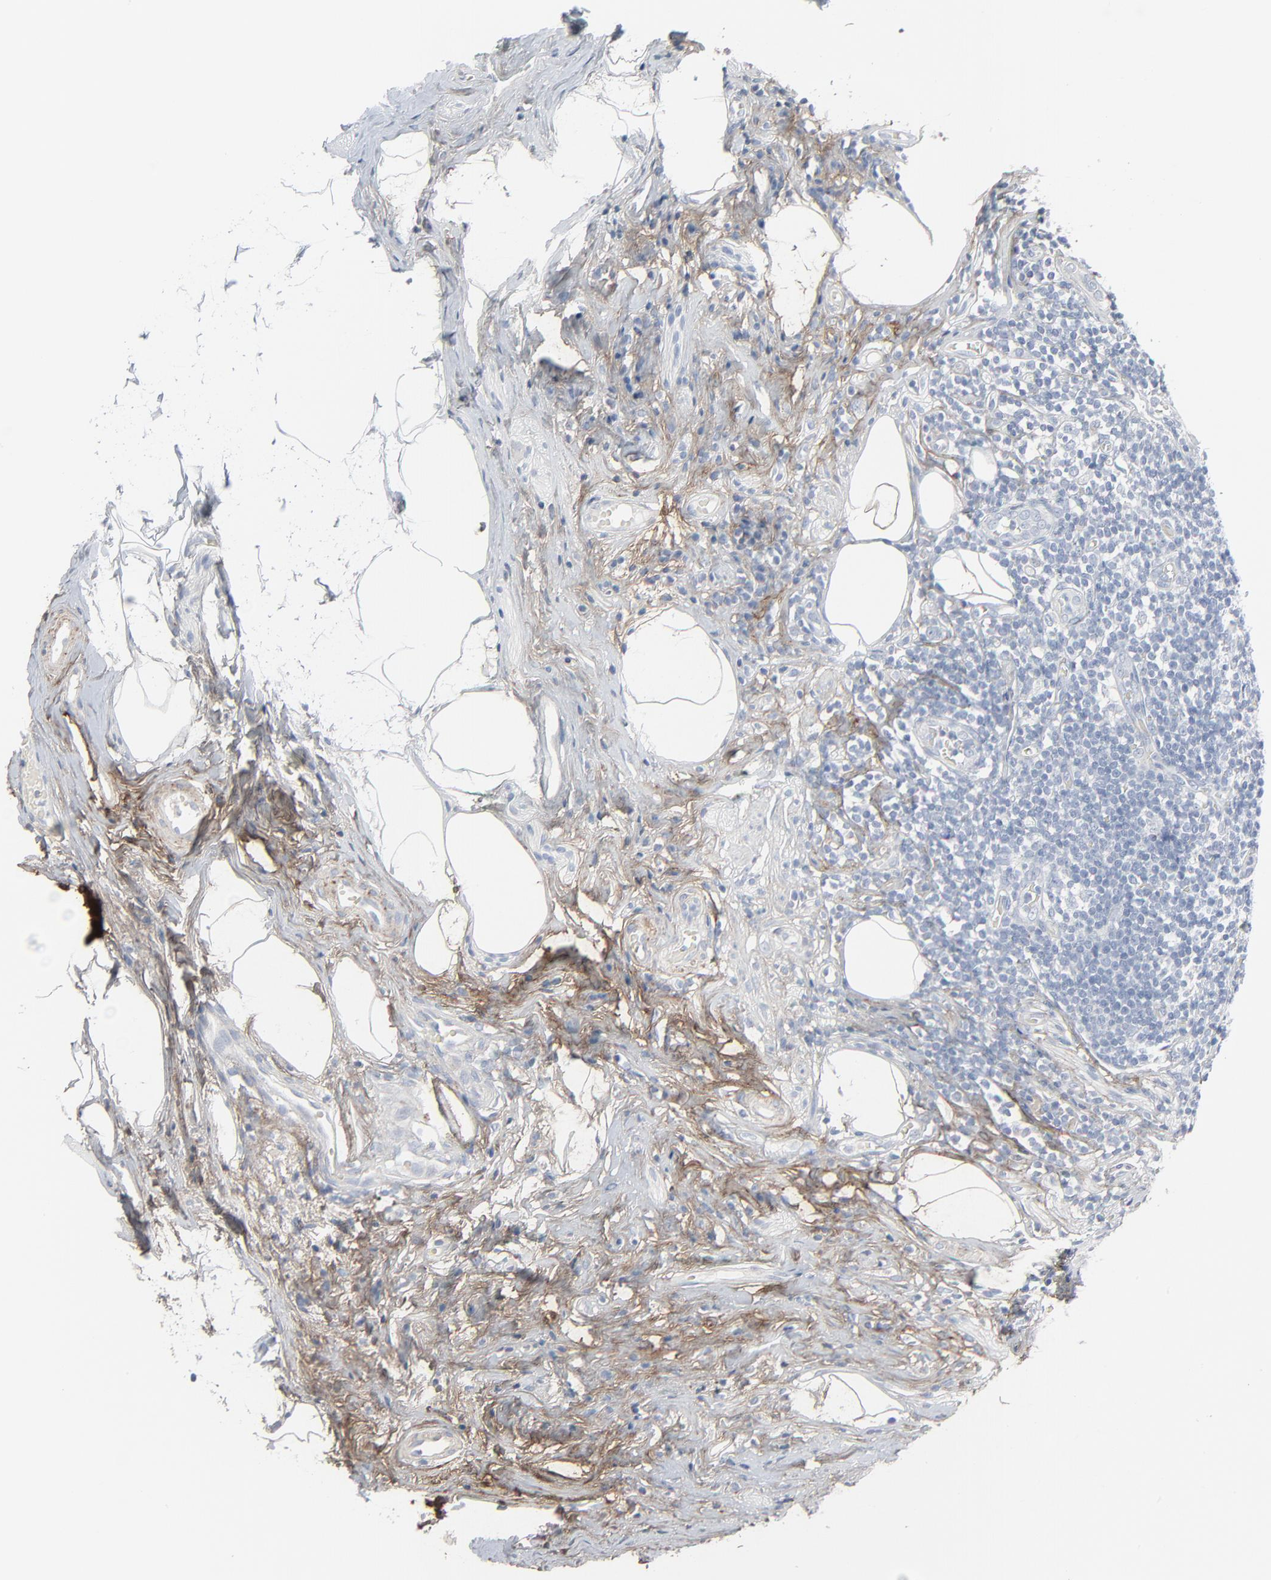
{"staining": {"intensity": "negative", "quantity": "none", "location": "none"}, "tissue": "appendix", "cell_type": "Lymphoid tissue", "image_type": "normal", "snomed": [{"axis": "morphology", "description": "Normal tissue, NOS"}, {"axis": "topography", "description": "Appendix"}], "caption": "This is a micrograph of immunohistochemistry (IHC) staining of benign appendix, which shows no staining in lymphoid tissue. (Brightfield microscopy of DAB IHC at high magnification).", "gene": "BGN", "patient": {"sex": "male", "age": 38}}